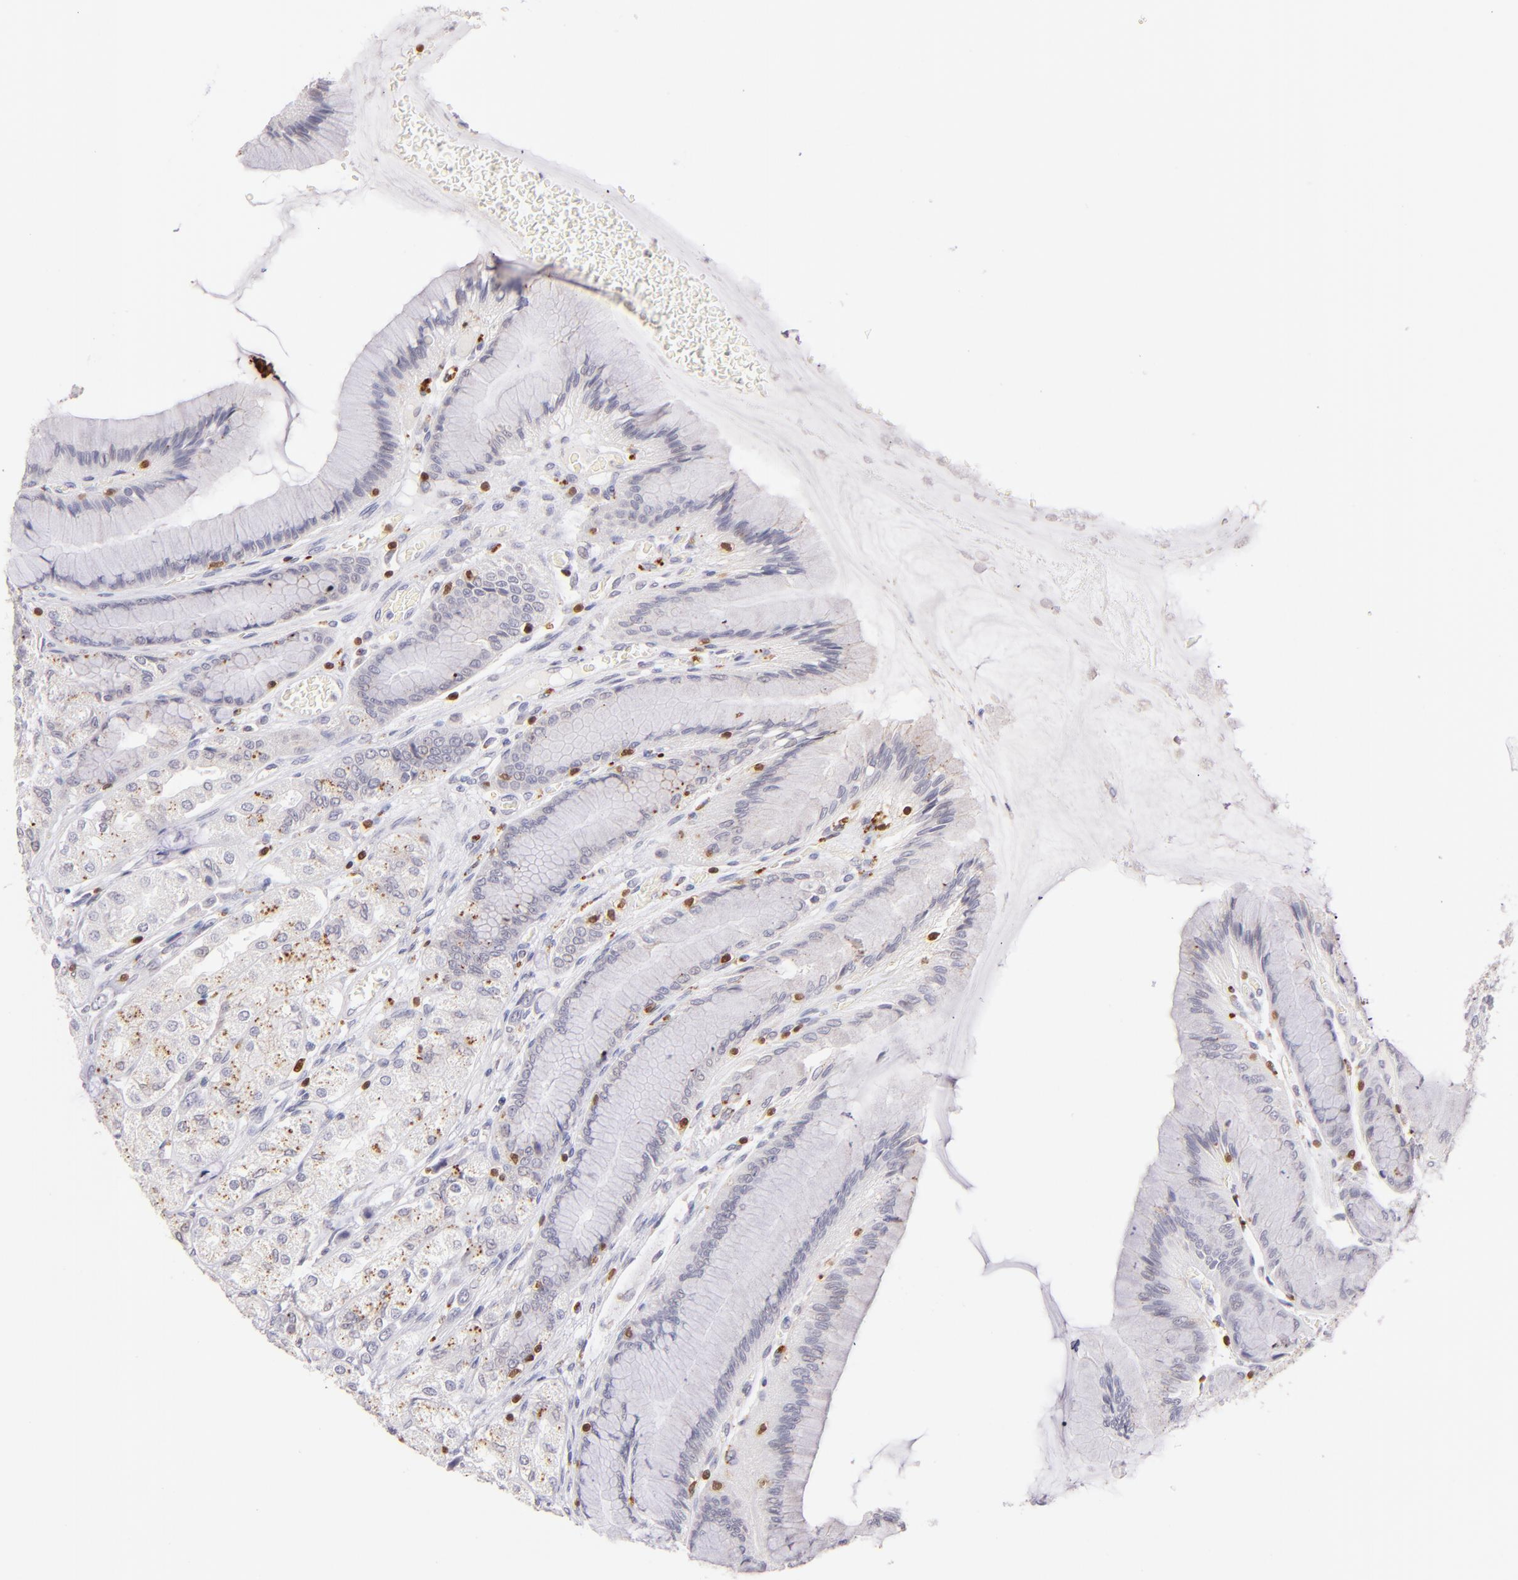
{"staining": {"intensity": "negative", "quantity": "none", "location": "none"}, "tissue": "stomach", "cell_type": "Glandular cells", "image_type": "normal", "snomed": [{"axis": "morphology", "description": "Normal tissue, NOS"}, {"axis": "morphology", "description": "Adenocarcinoma, NOS"}, {"axis": "topography", "description": "Stomach"}, {"axis": "topography", "description": "Stomach, lower"}], "caption": "Image shows no protein positivity in glandular cells of normal stomach.", "gene": "ZAP70", "patient": {"sex": "female", "age": 65}}